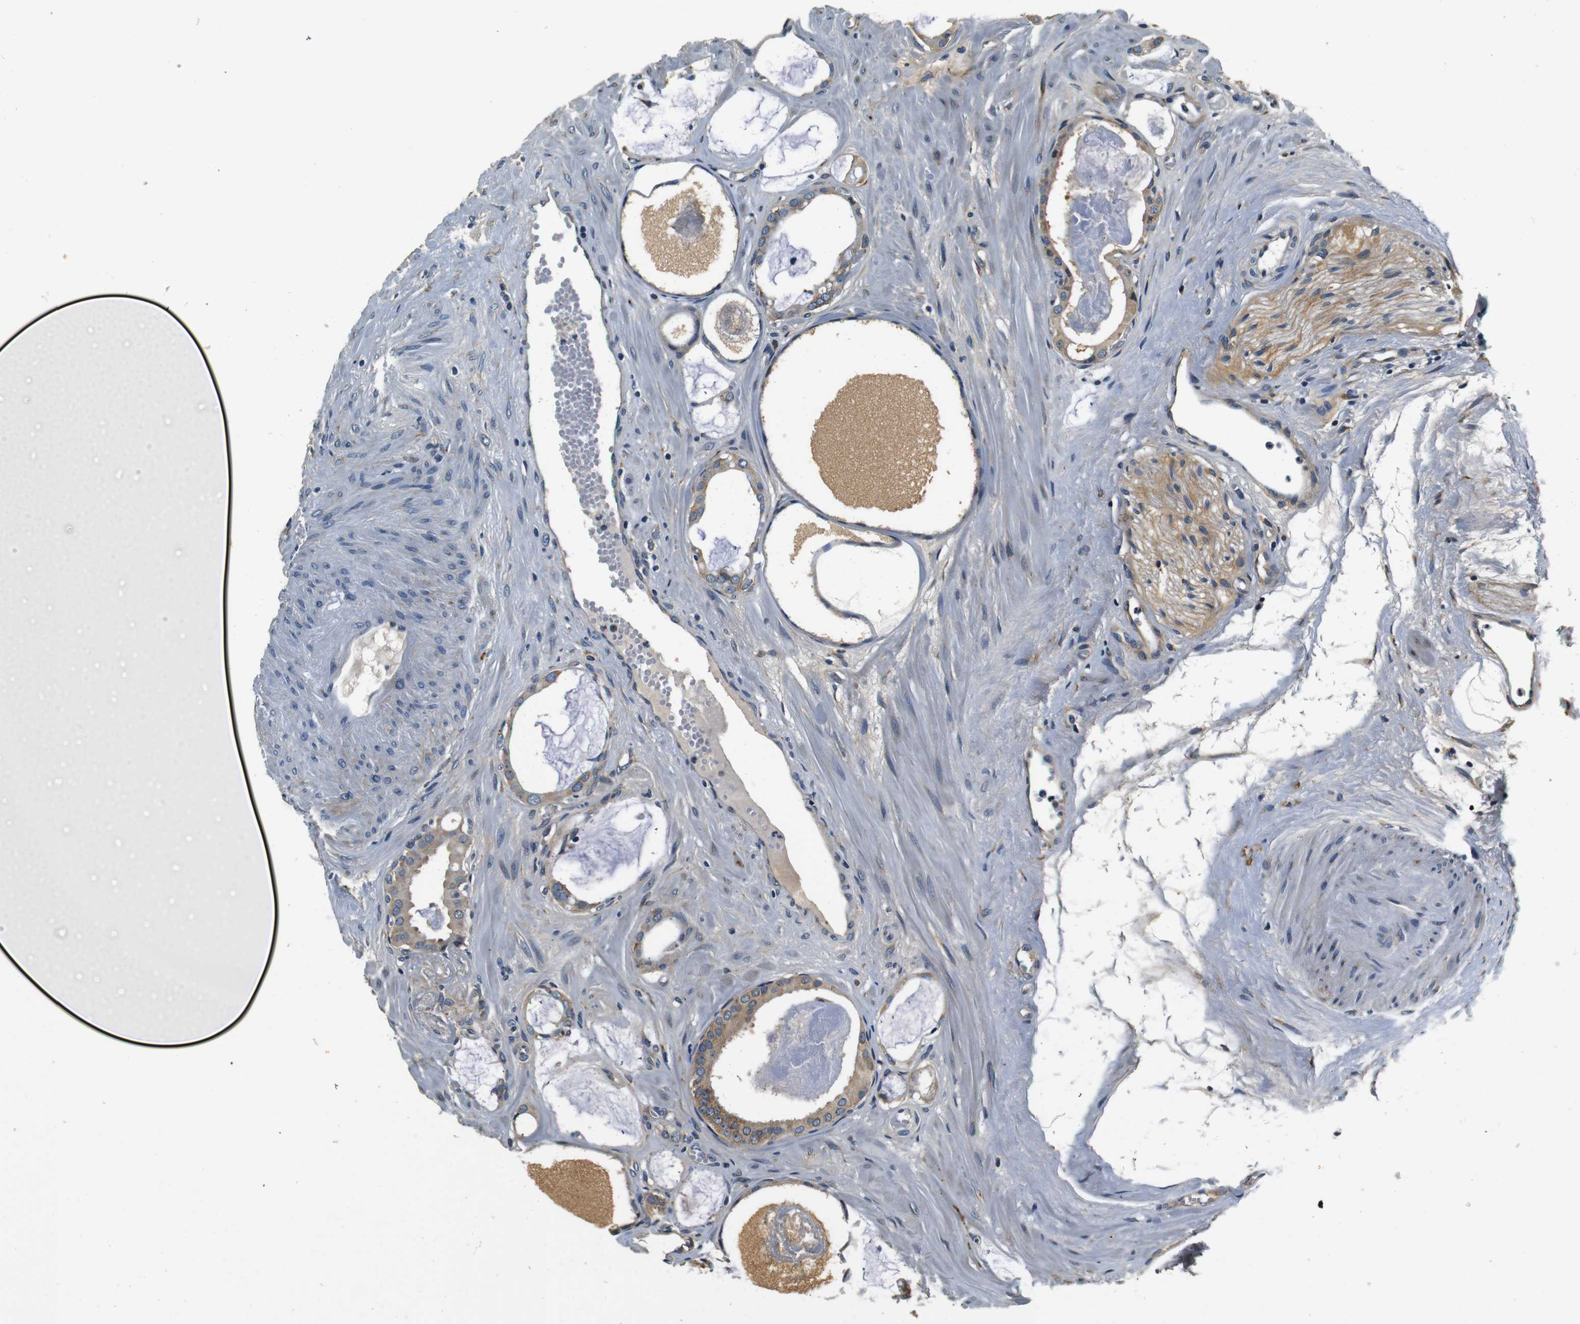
{"staining": {"intensity": "moderate", "quantity": ">75%", "location": "cytoplasmic/membranous"}, "tissue": "prostate cancer", "cell_type": "Tumor cells", "image_type": "cancer", "snomed": [{"axis": "morphology", "description": "Adenocarcinoma, Low grade"}, {"axis": "topography", "description": "Prostate"}], "caption": "Moderate cytoplasmic/membranous protein expression is appreciated in approximately >75% of tumor cells in prostate adenocarcinoma (low-grade). The protein of interest is stained brown, and the nuclei are stained in blue (DAB (3,3'-diaminobenzidine) IHC with brightfield microscopy, high magnification).", "gene": "COL1A1", "patient": {"sex": "male", "age": 53}}